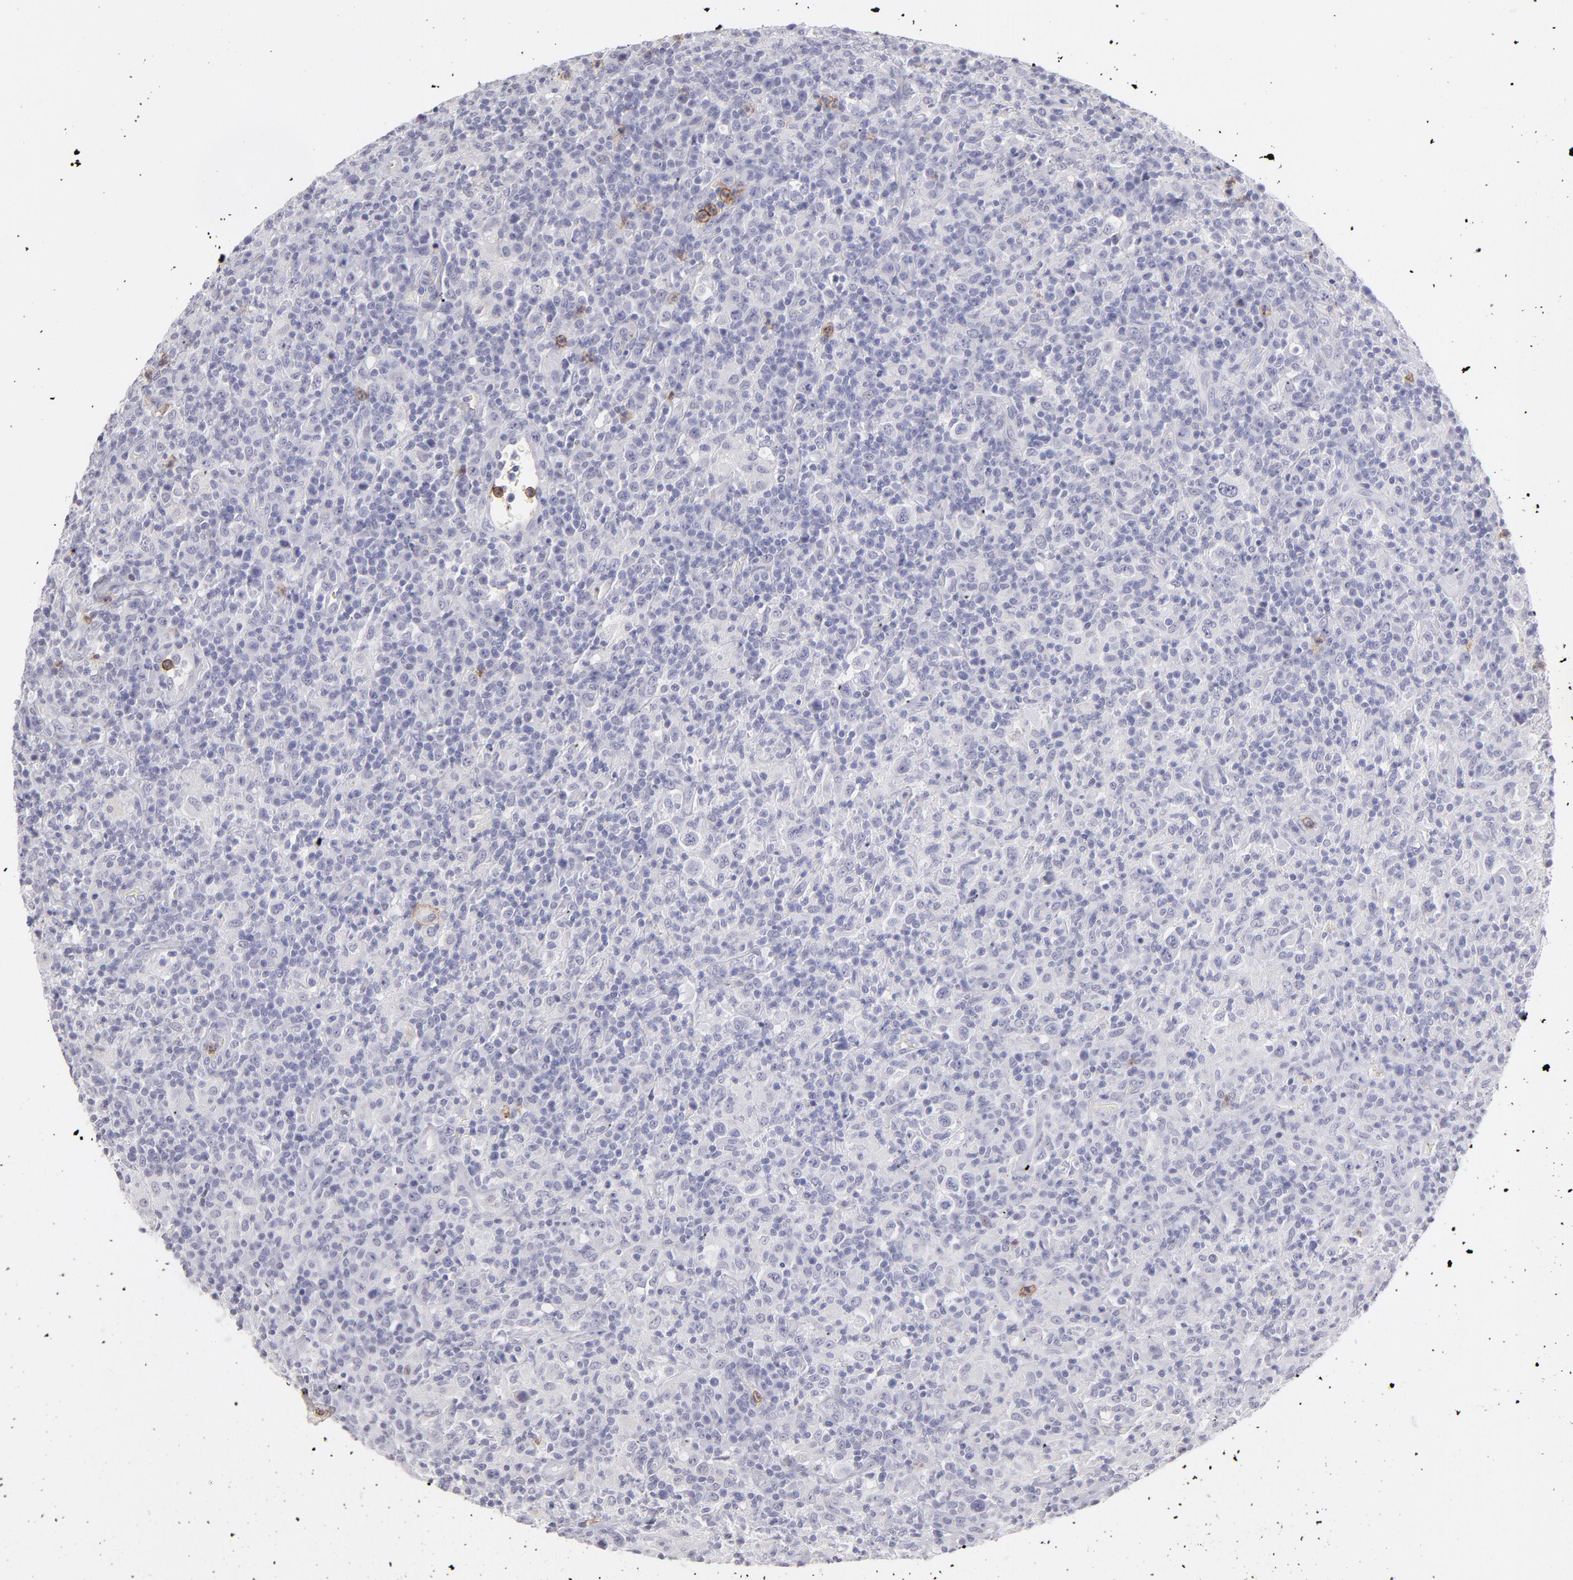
{"staining": {"intensity": "negative", "quantity": "none", "location": "none"}, "tissue": "lymphoma", "cell_type": "Tumor cells", "image_type": "cancer", "snomed": [{"axis": "morphology", "description": "Hodgkin's disease, NOS"}, {"axis": "topography", "description": "Lymph node"}], "caption": "Immunohistochemistry of human lymphoma reveals no positivity in tumor cells.", "gene": "LTB4R", "patient": {"sex": "male", "age": 65}}